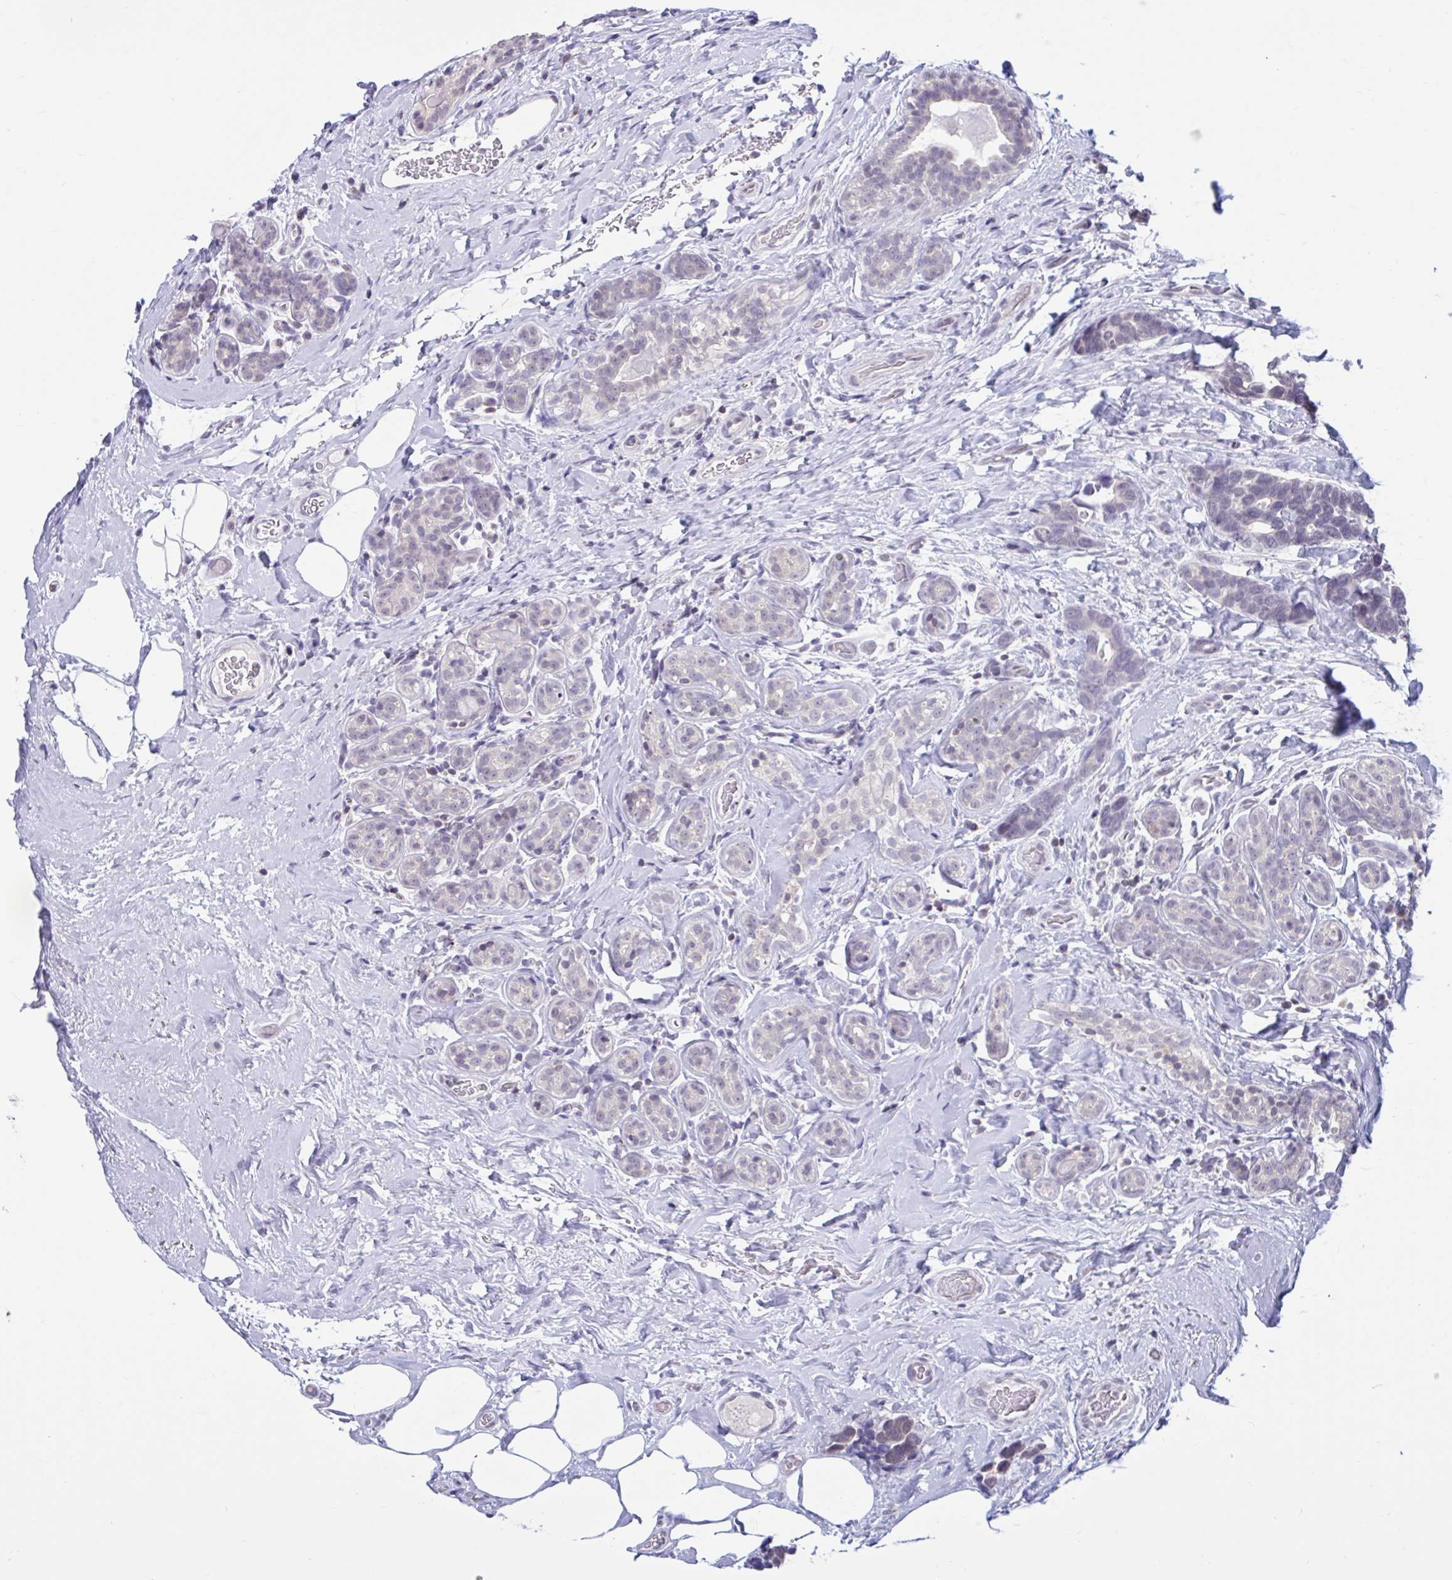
{"staining": {"intensity": "negative", "quantity": "none", "location": "none"}, "tissue": "breast cancer", "cell_type": "Tumor cells", "image_type": "cancer", "snomed": [{"axis": "morphology", "description": "Duct carcinoma"}, {"axis": "topography", "description": "Breast"}], "caption": "A photomicrograph of human breast invasive ductal carcinoma is negative for staining in tumor cells.", "gene": "ARPP19", "patient": {"sex": "female", "age": 71}}